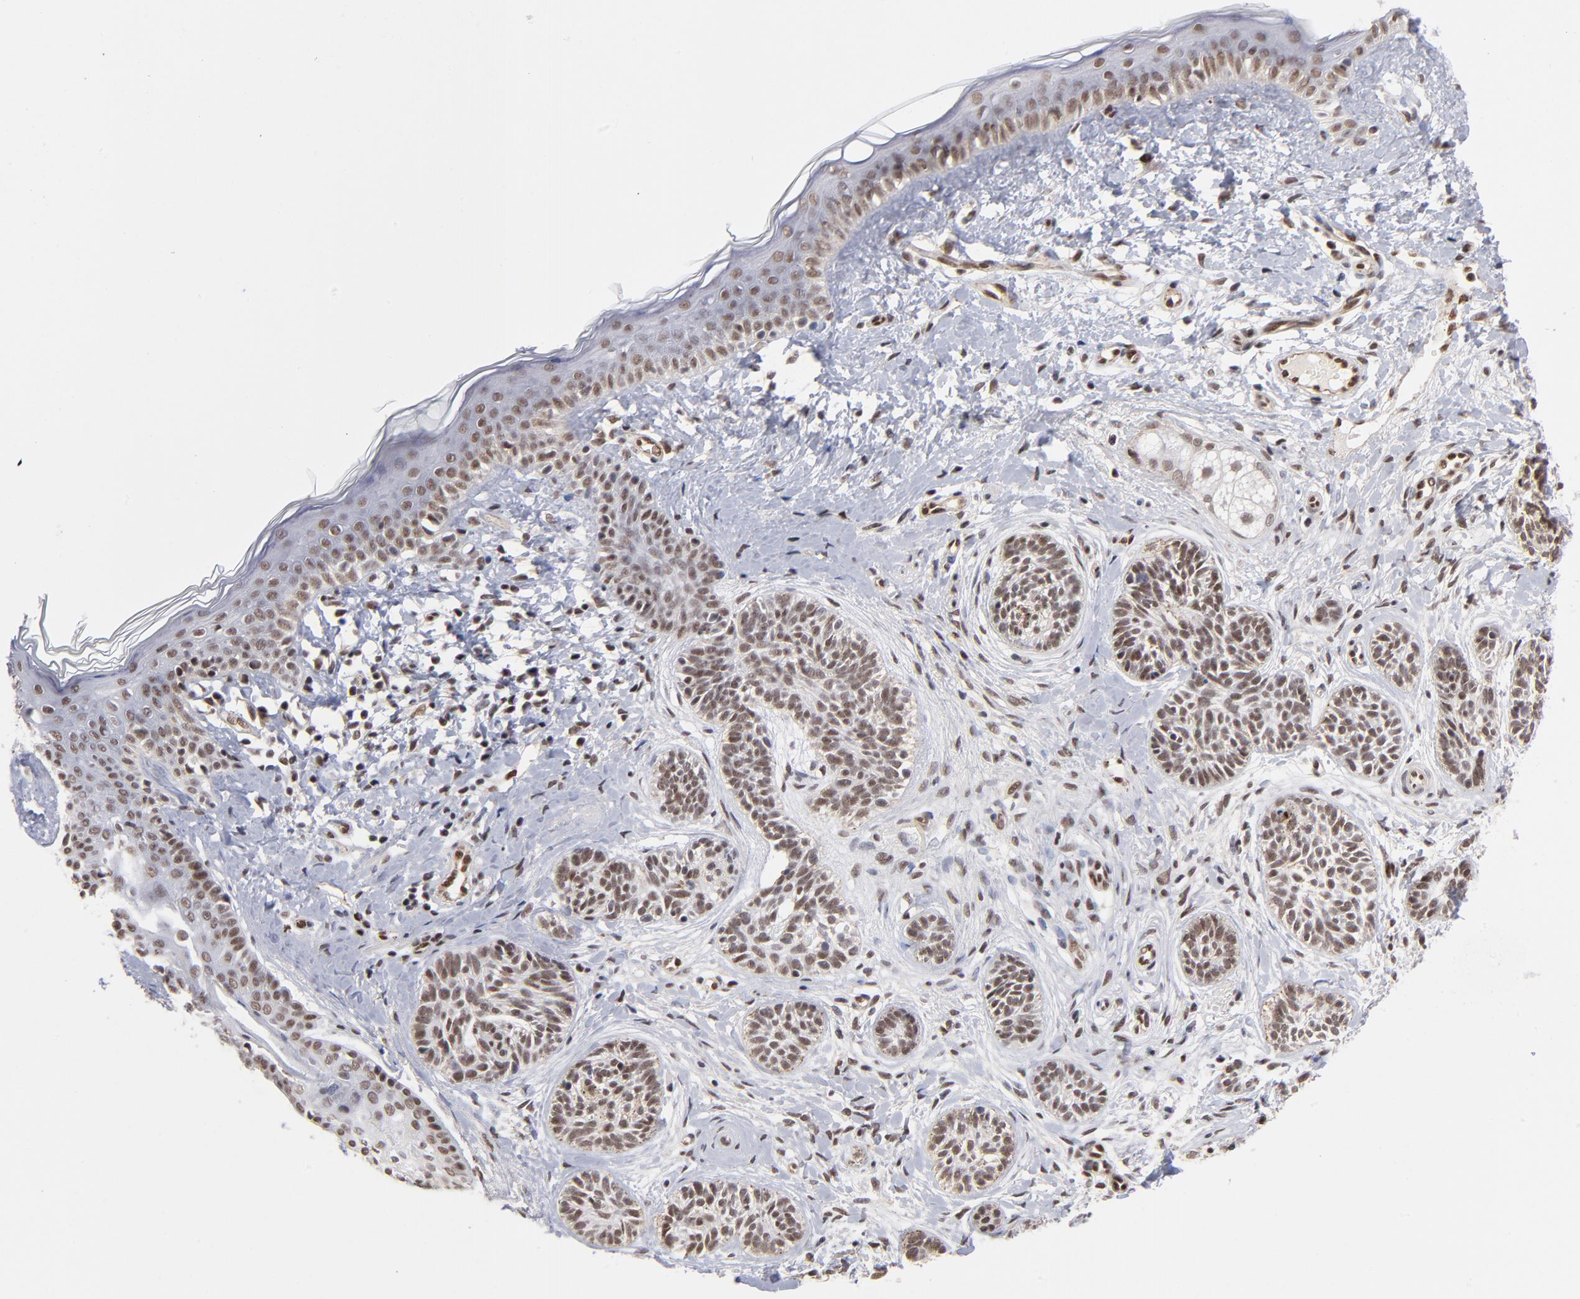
{"staining": {"intensity": "moderate", "quantity": ">75%", "location": "nuclear"}, "tissue": "skin cancer", "cell_type": "Tumor cells", "image_type": "cancer", "snomed": [{"axis": "morphology", "description": "Normal tissue, NOS"}, {"axis": "morphology", "description": "Basal cell carcinoma"}, {"axis": "topography", "description": "Skin"}], "caption": "This is an image of IHC staining of skin cancer (basal cell carcinoma), which shows moderate positivity in the nuclear of tumor cells.", "gene": "GABPA", "patient": {"sex": "male", "age": 63}}